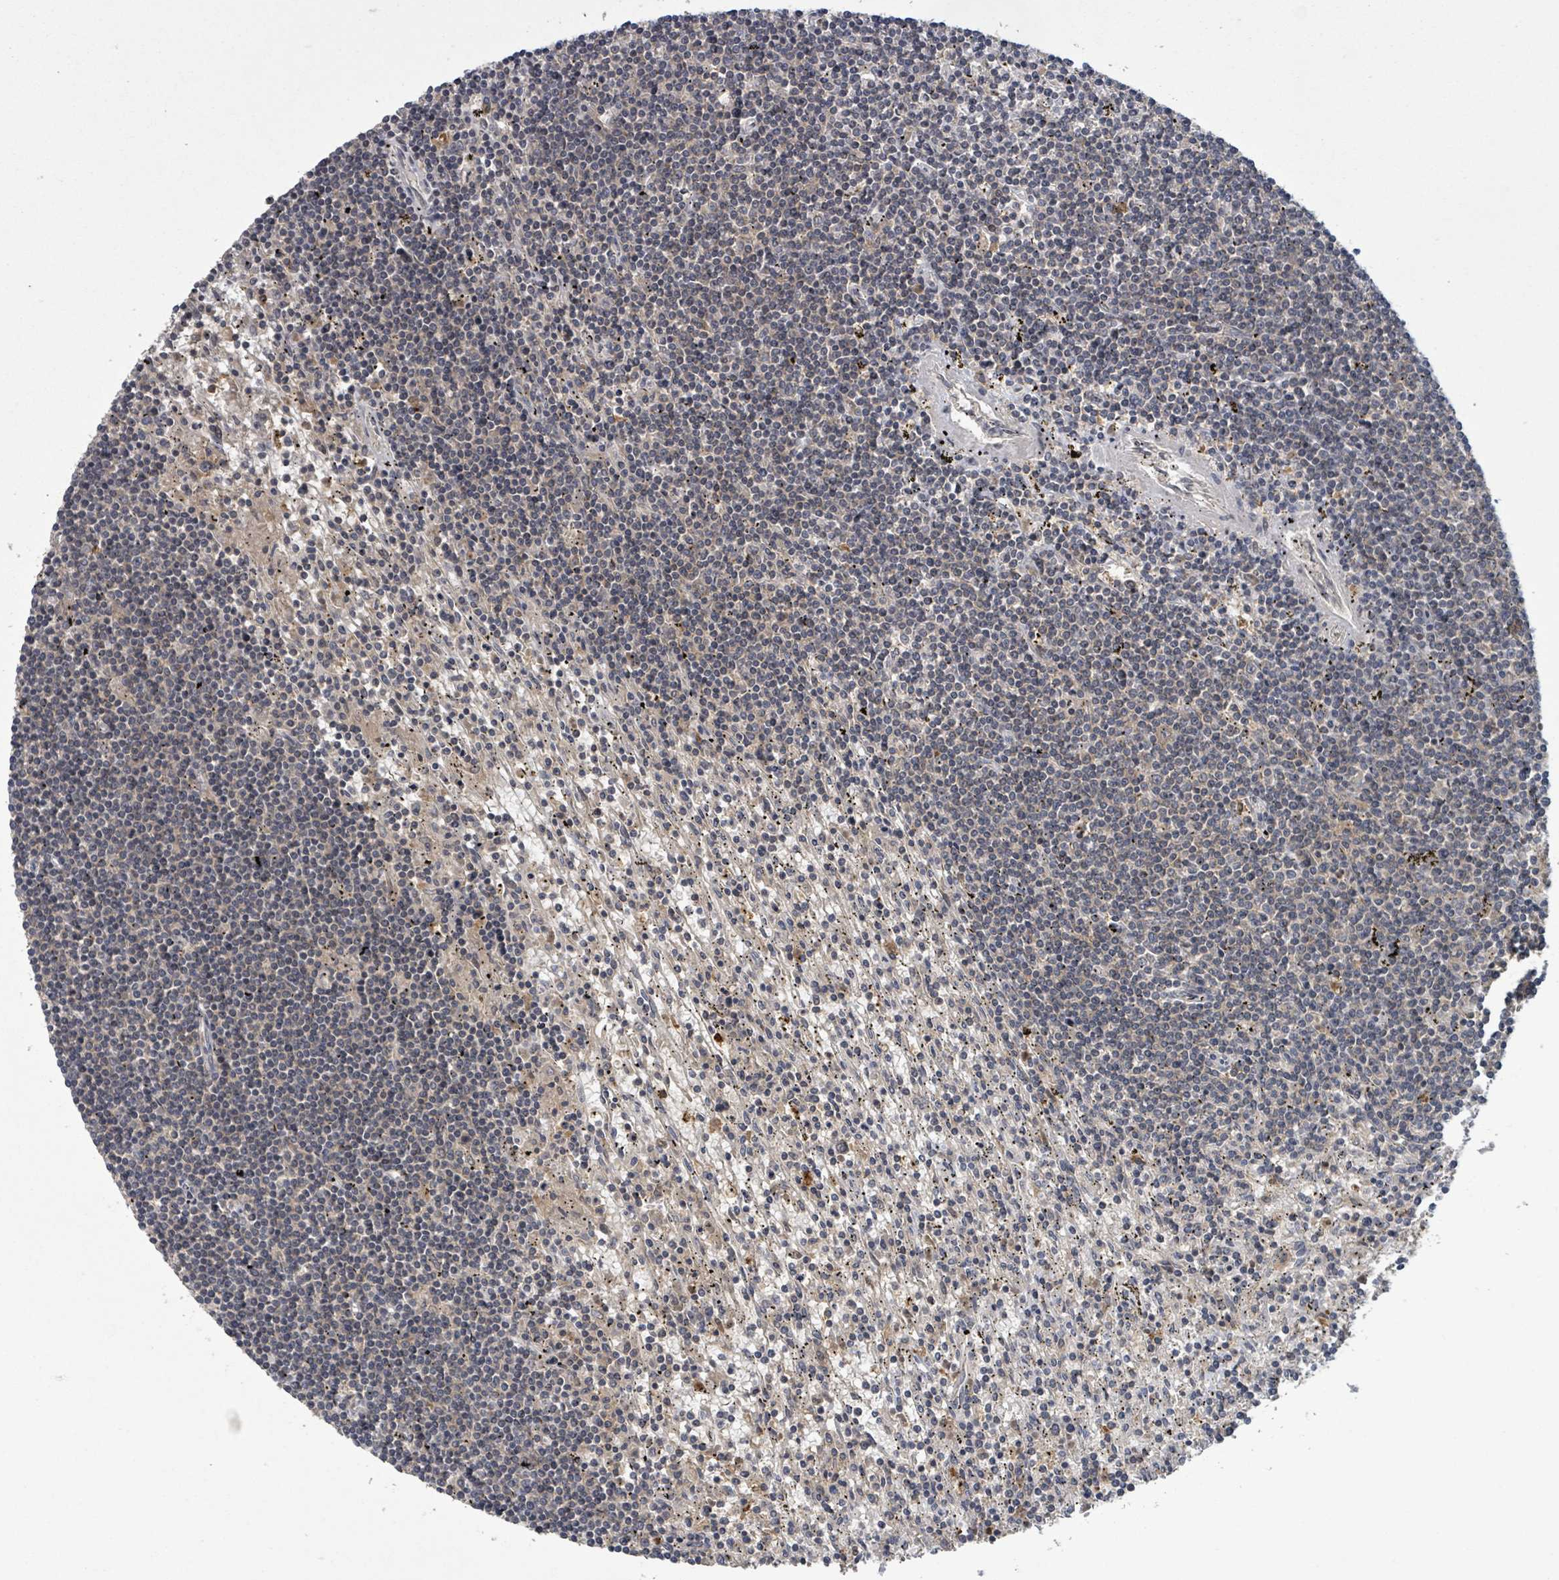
{"staining": {"intensity": "negative", "quantity": "none", "location": "none"}, "tissue": "lymphoma", "cell_type": "Tumor cells", "image_type": "cancer", "snomed": [{"axis": "morphology", "description": "Malignant lymphoma, non-Hodgkin's type, Low grade"}, {"axis": "topography", "description": "Spleen"}], "caption": "An immunohistochemistry (IHC) micrograph of low-grade malignant lymphoma, non-Hodgkin's type is shown. There is no staining in tumor cells of low-grade malignant lymphoma, non-Hodgkin's type. (Brightfield microscopy of DAB immunohistochemistry (IHC) at high magnification).", "gene": "SERPINE3", "patient": {"sex": "male", "age": 76}}